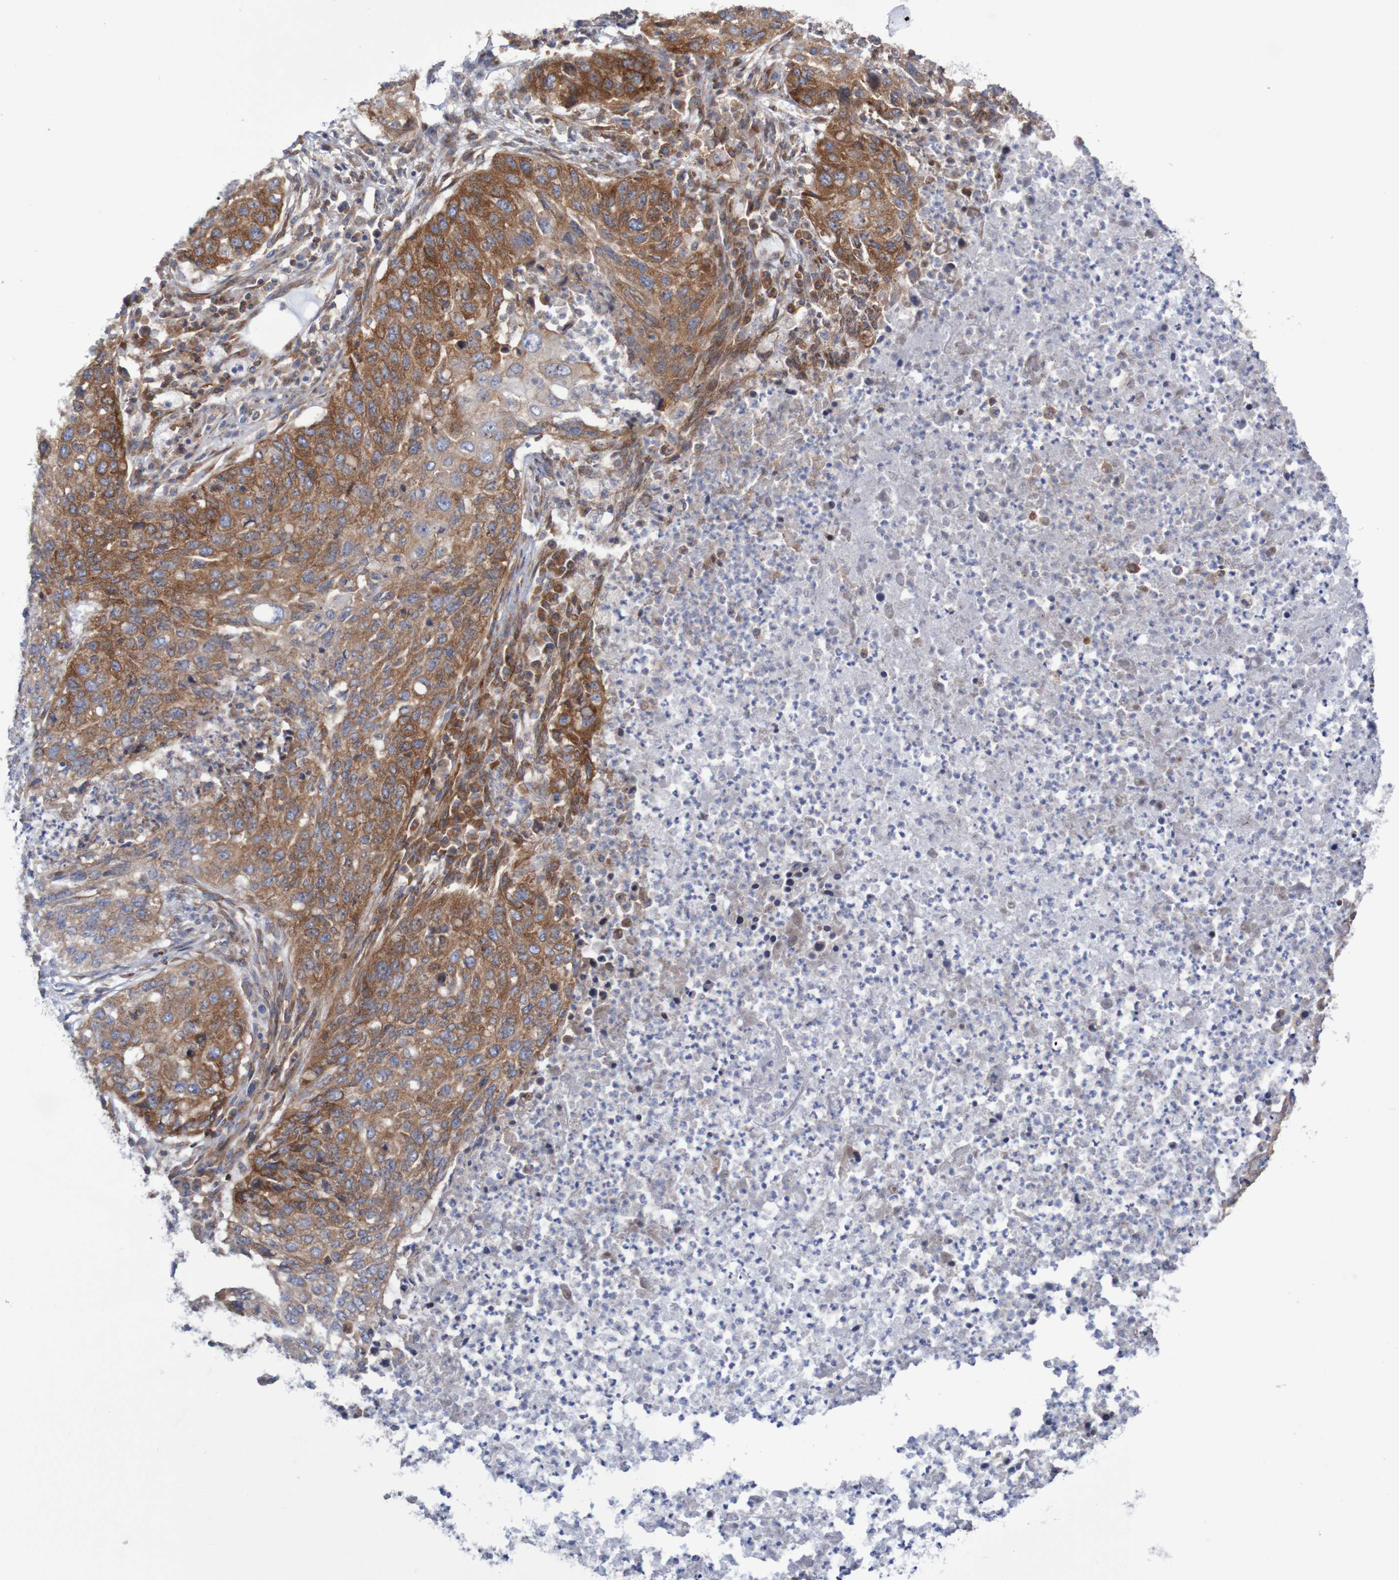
{"staining": {"intensity": "moderate", "quantity": ">75%", "location": "cytoplasmic/membranous"}, "tissue": "lung cancer", "cell_type": "Tumor cells", "image_type": "cancer", "snomed": [{"axis": "morphology", "description": "Squamous cell carcinoma, NOS"}, {"axis": "topography", "description": "Lung"}], "caption": "The photomicrograph reveals staining of squamous cell carcinoma (lung), revealing moderate cytoplasmic/membranous protein staining (brown color) within tumor cells. The protein is shown in brown color, while the nuclei are stained blue.", "gene": "FXR2", "patient": {"sex": "female", "age": 63}}